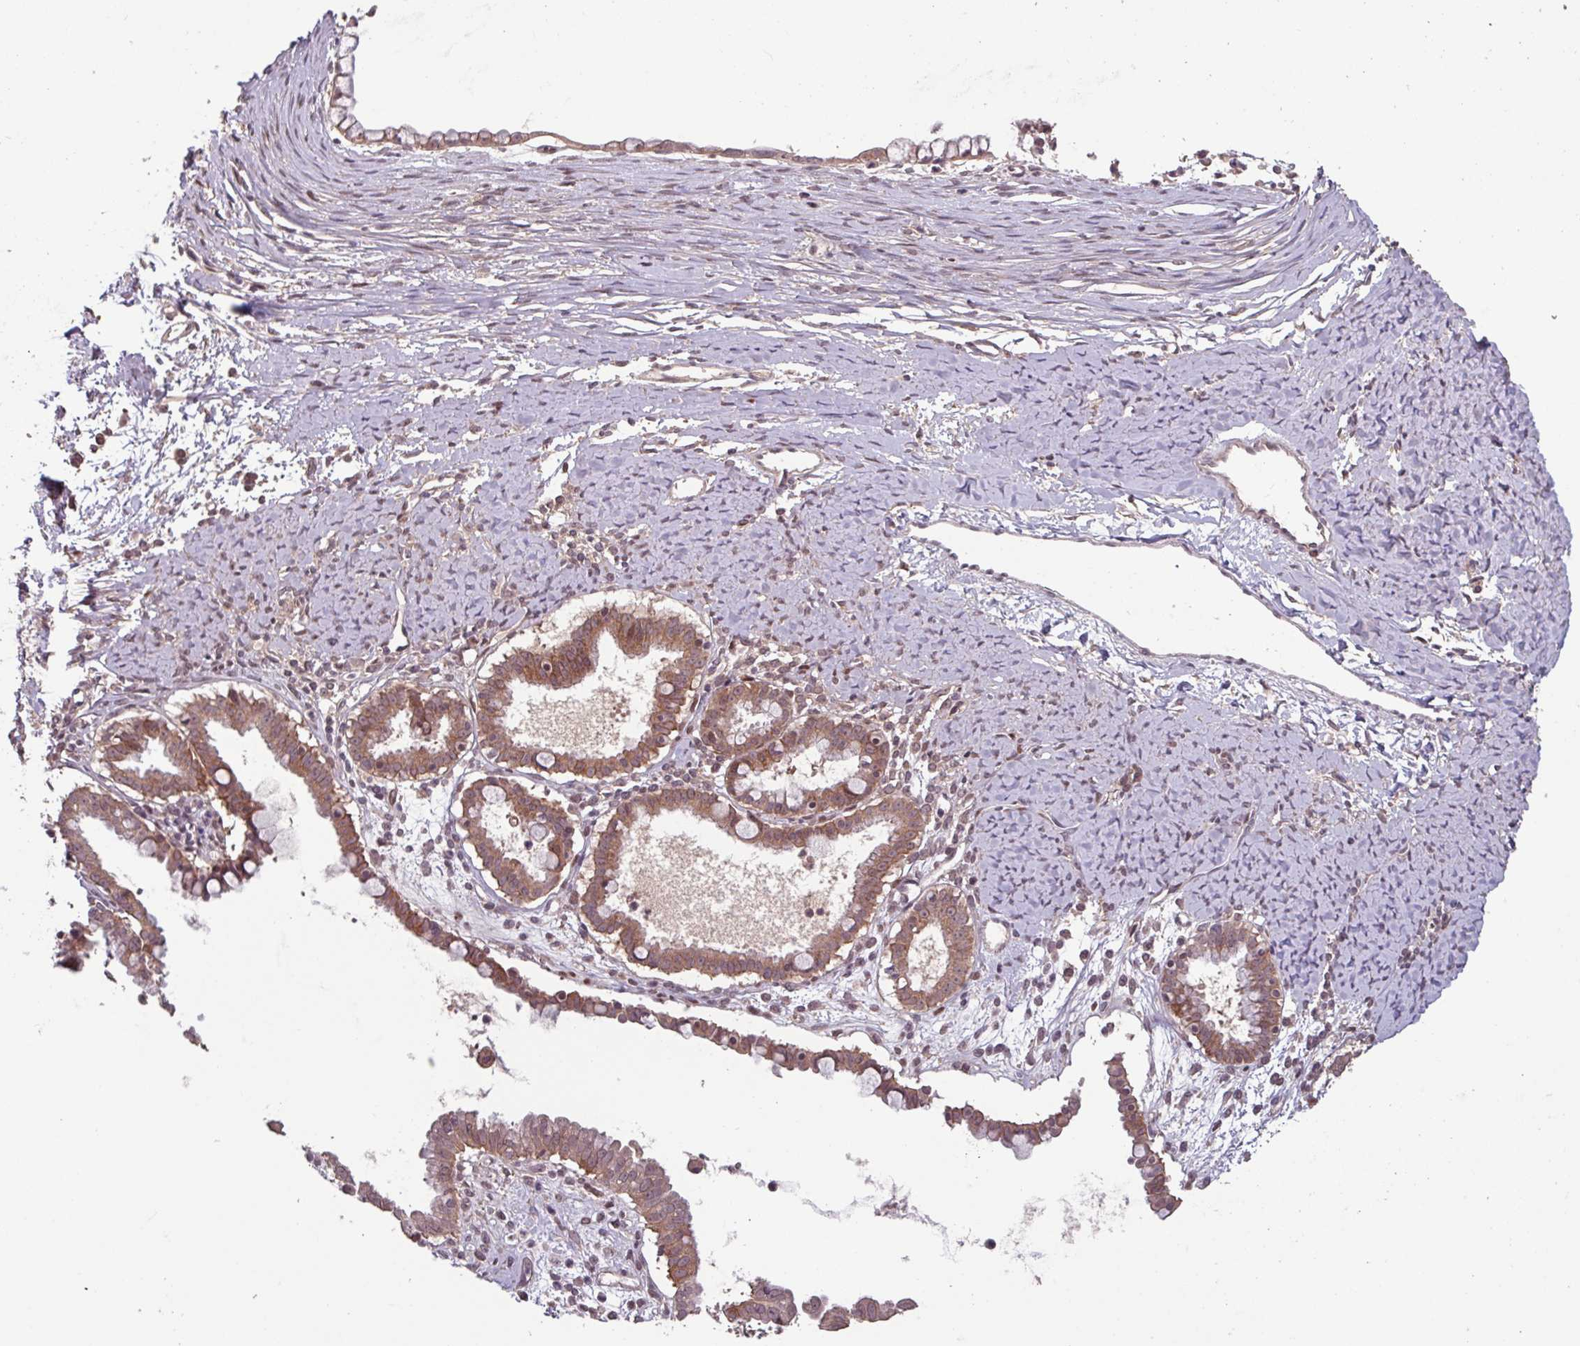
{"staining": {"intensity": "moderate", "quantity": ">75%", "location": "cytoplasmic/membranous"}, "tissue": "ovarian cancer", "cell_type": "Tumor cells", "image_type": "cancer", "snomed": [{"axis": "morphology", "description": "Cystadenocarcinoma, mucinous, NOS"}, {"axis": "topography", "description": "Ovary"}], "caption": "Tumor cells show moderate cytoplasmic/membranous expression in approximately >75% of cells in mucinous cystadenocarcinoma (ovarian).", "gene": "TMEM88", "patient": {"sex": "female", "age": 61}}